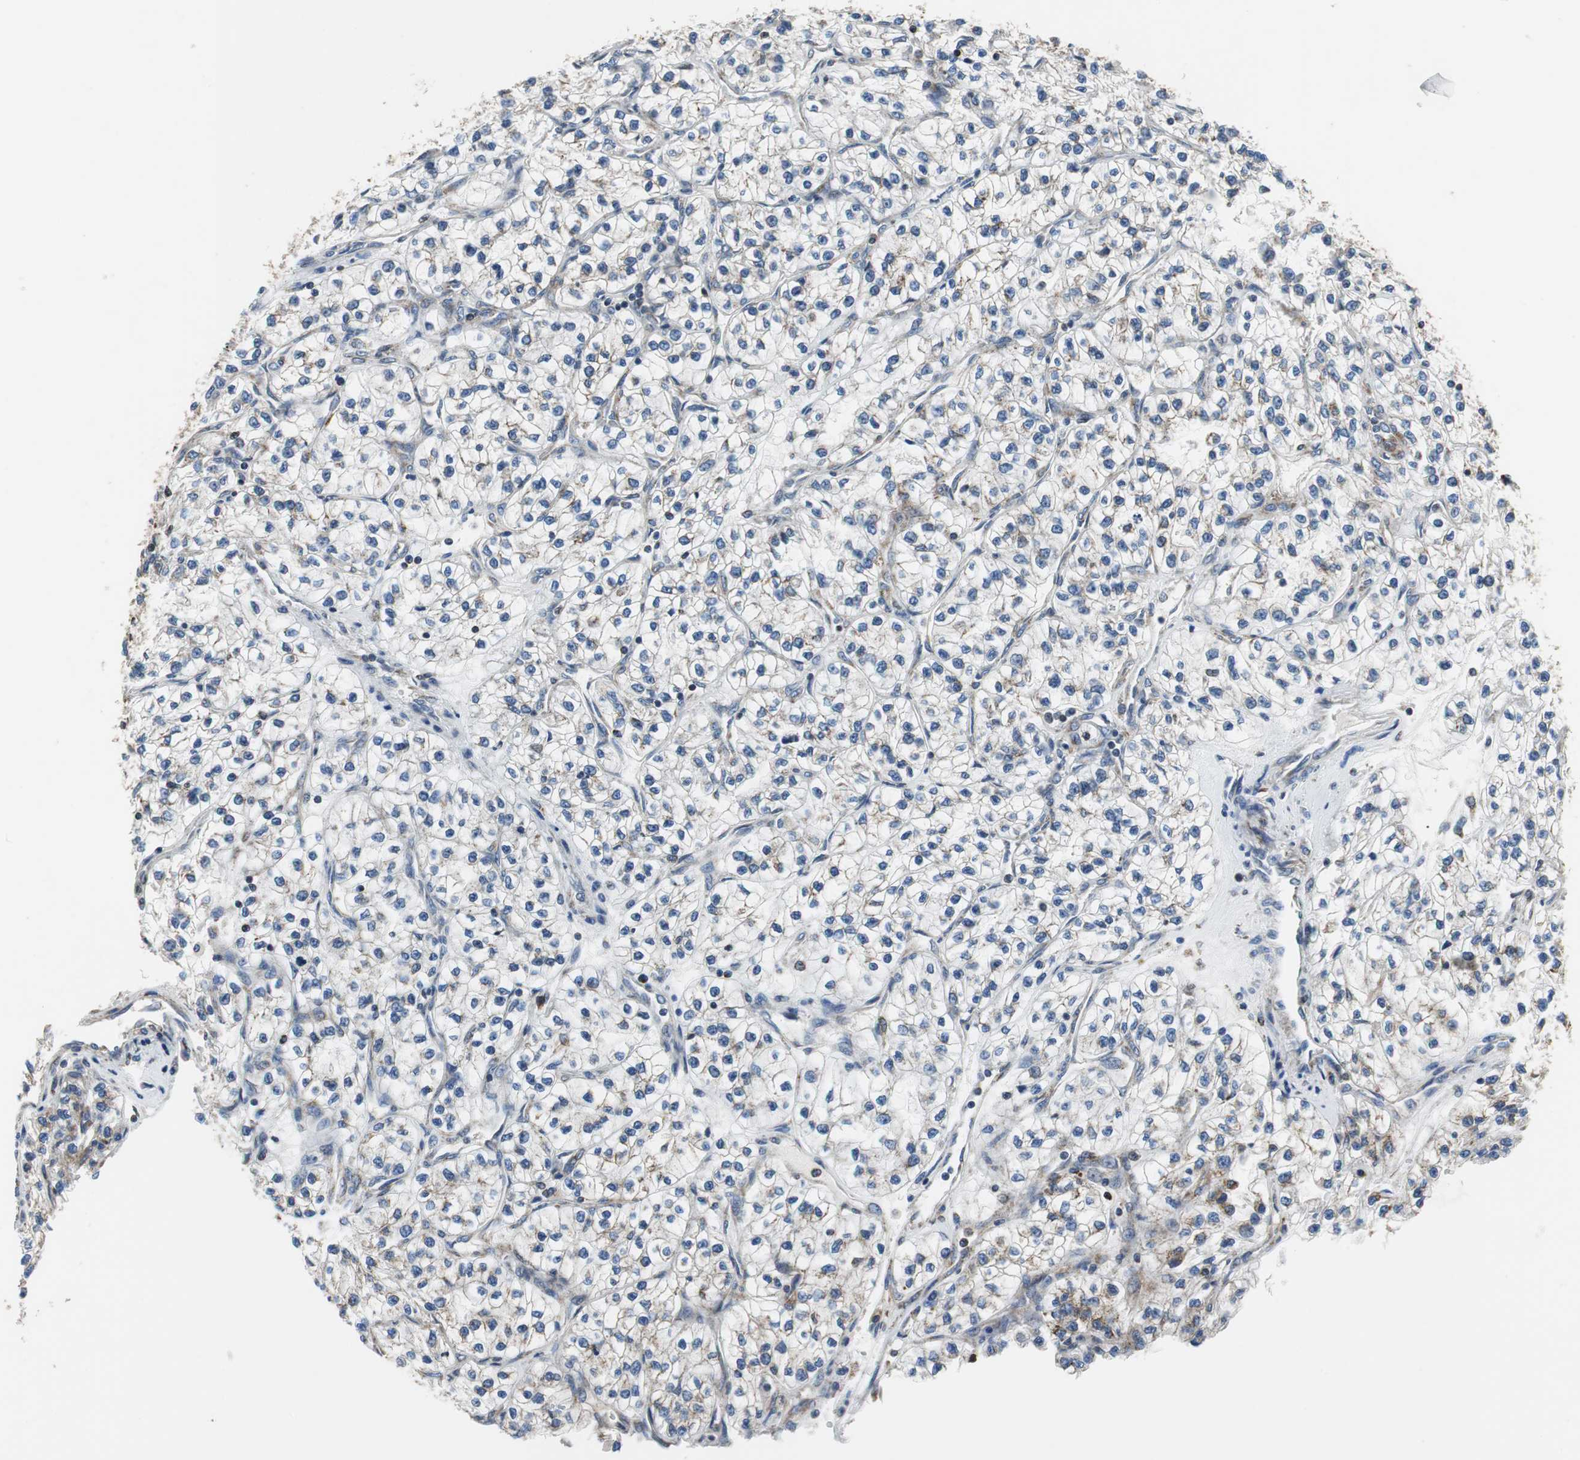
{"staining": {"intensity": "weak", "quantity": "<25%", "location": "cytoplasmic/membranous"}, "tissue": "renal cancer", "cell_type": "Tumor cells", "image_type": "cancer", "snomed": [{"axis": "morphology", "description": "Adenocarcinoma, NOS"}, {"axis": "topography", "description": "Kidney"}], "caption": "DAB (3,3'-diaminobenzidine) immunohistochemical staining of renal adenocarcinoma displays no significant positivity in tumor cells.", "gene": "GSTK1", "patient": {"sex": "female", "age": 57}}